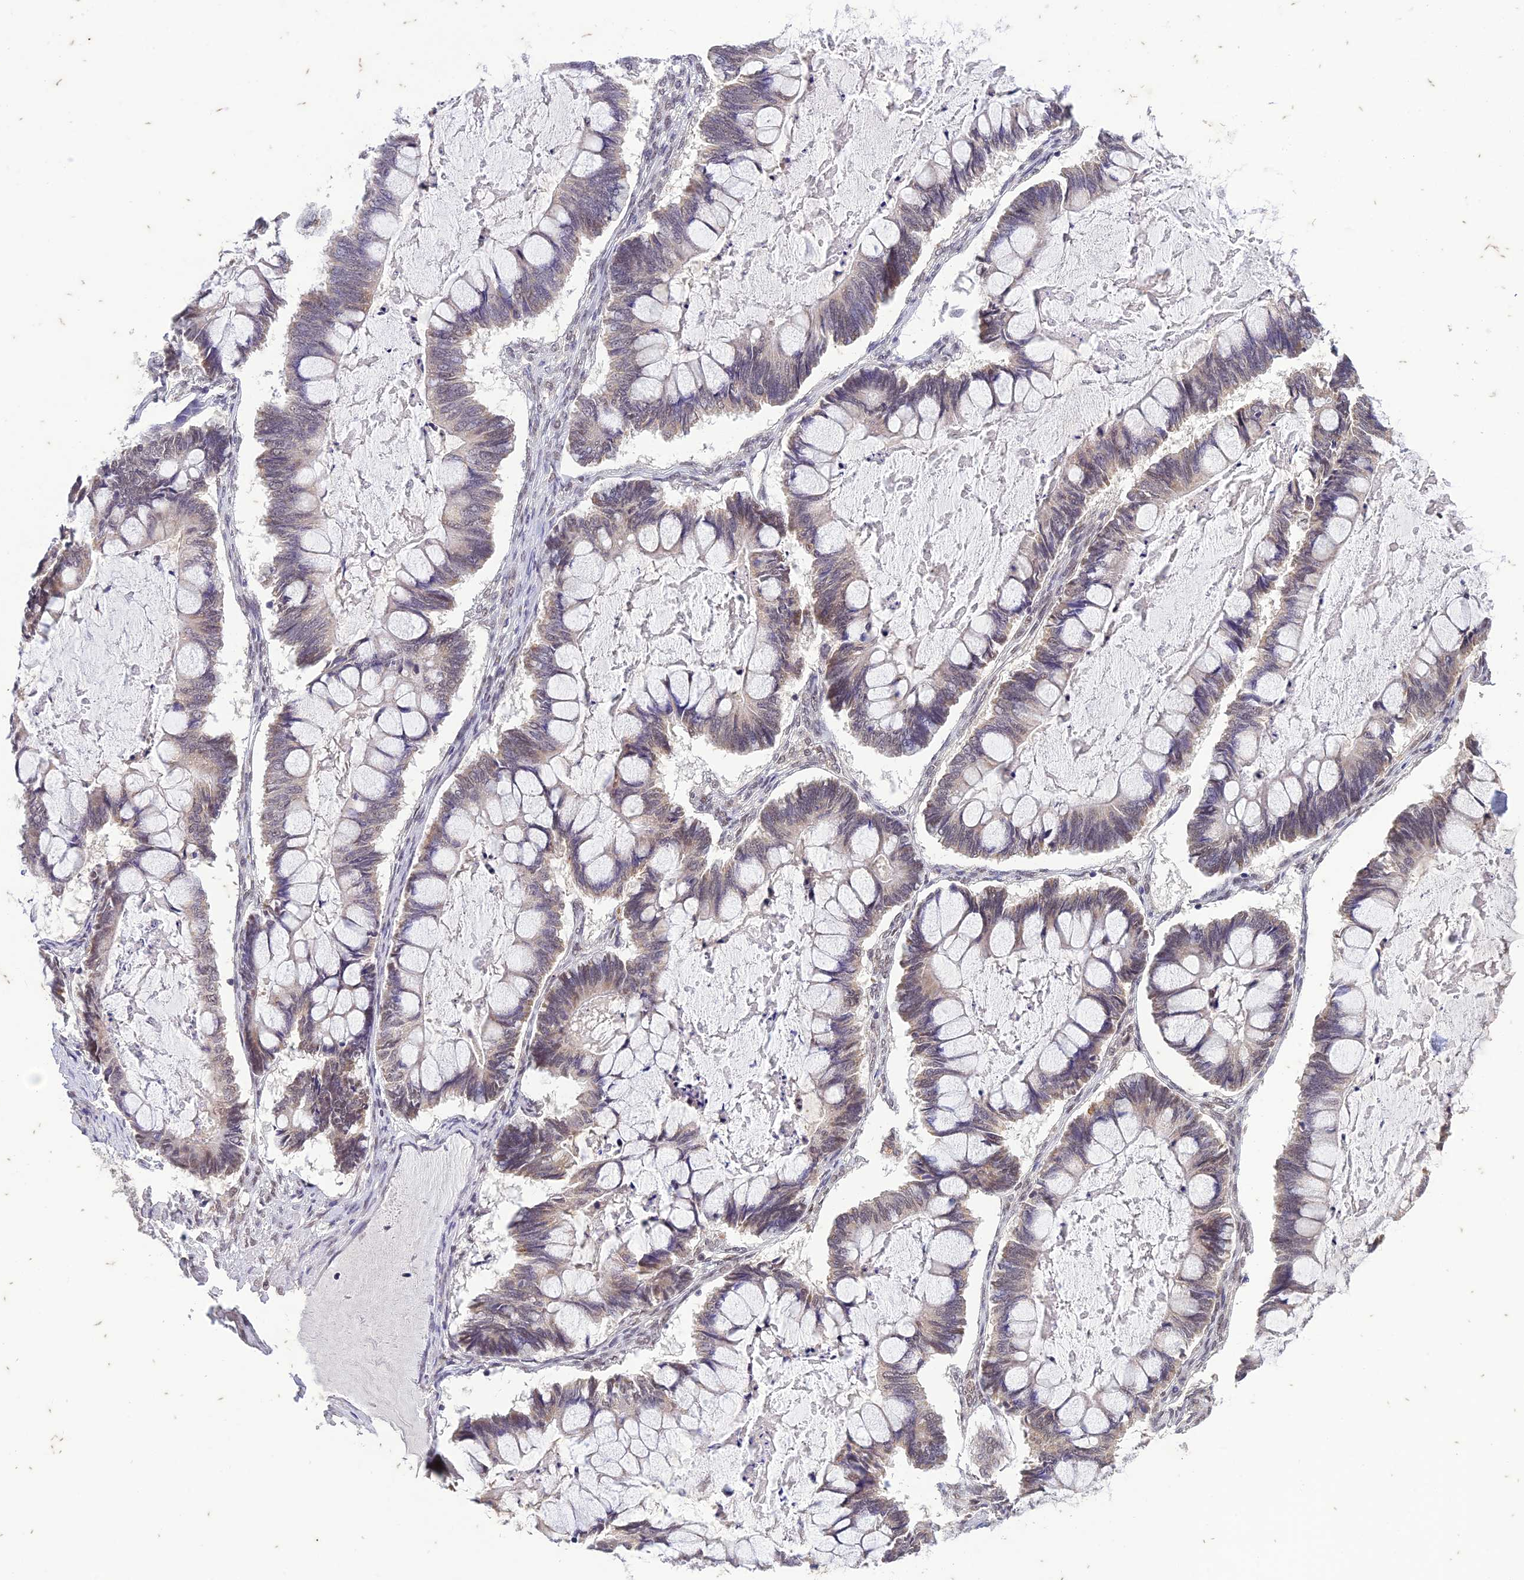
{"staining": {"intensity": "weak", "quantity": "<25%", "location": "nuclear"}, "tissue": "ovarian cancer", "cell_type": "Tumor cells", "image_type": "cancer", "snomed": [{"axis": "morphology", "description": "Cystadenocarcinoma, mucinous, NOS"}, {"axis": "topography", "description": "Ovary"}], "caption": "Tumor cells show no significant protein positivity in mucinous cystadenocarcinoma (ovarian).", "gene": "POP4", "patient": {"sex": "female", "age": 61}}